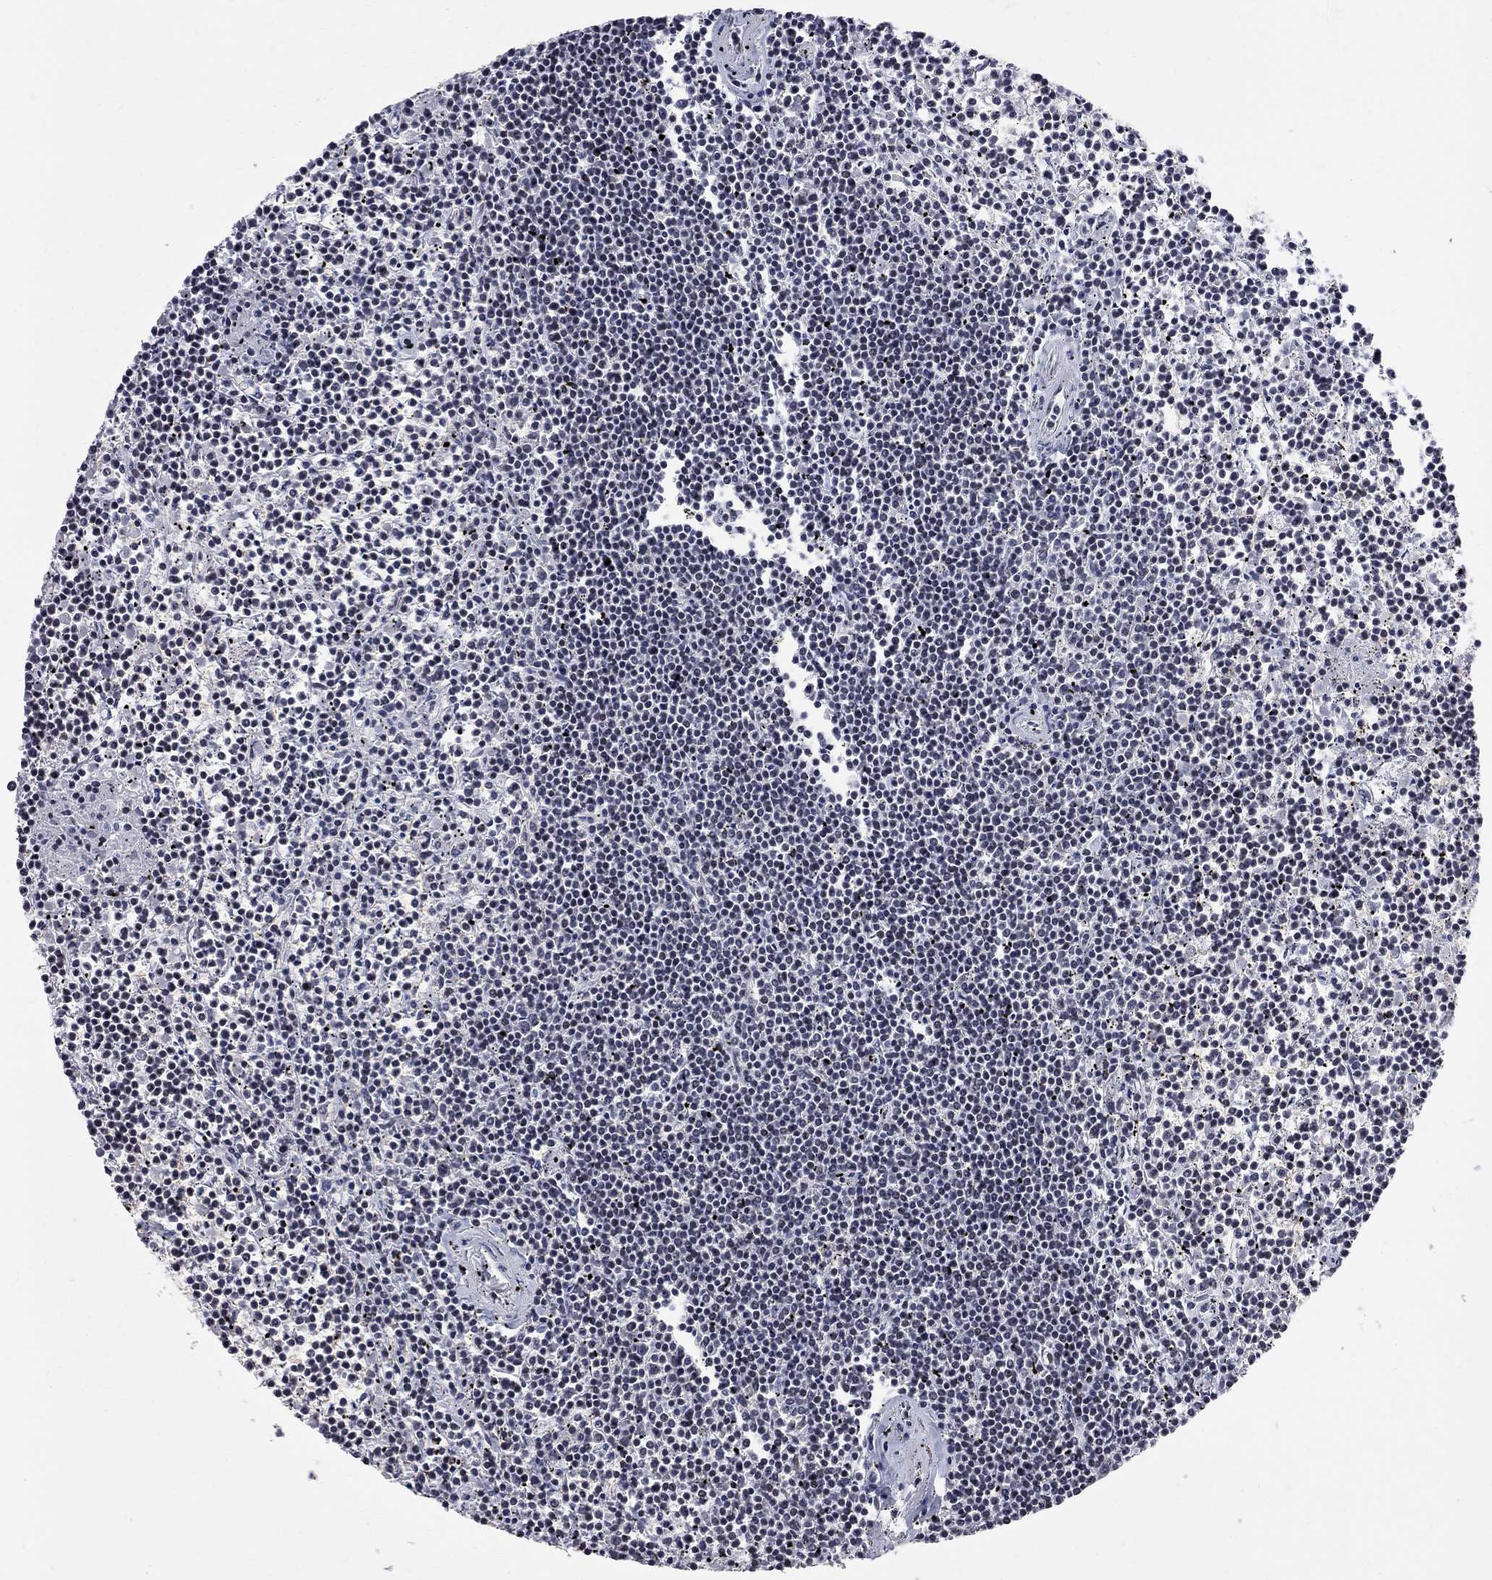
{"staining": {"intensity": "negative", "quantity": "none", "location": "none"}, "tissue": "lymphoma", "cell_type": "Tumor cells", "image_type": "cancer", "snomed": [{"axis": "morphology", "description": "Malignant lymphoma, non-Hodgkin's type, Low grade"}, {"axis": "topography", "description": "Spleen"}], "caption": "High magnification brightfield microscopy of lymphoma stained with DAB (3,3'-diaminobenzidine) (brown) and counterstained with hematoxylin (blue): tumor cells show no significant staining.", "gene": "ZBTB47", "patient": {"sex": "female", "age": 19}}